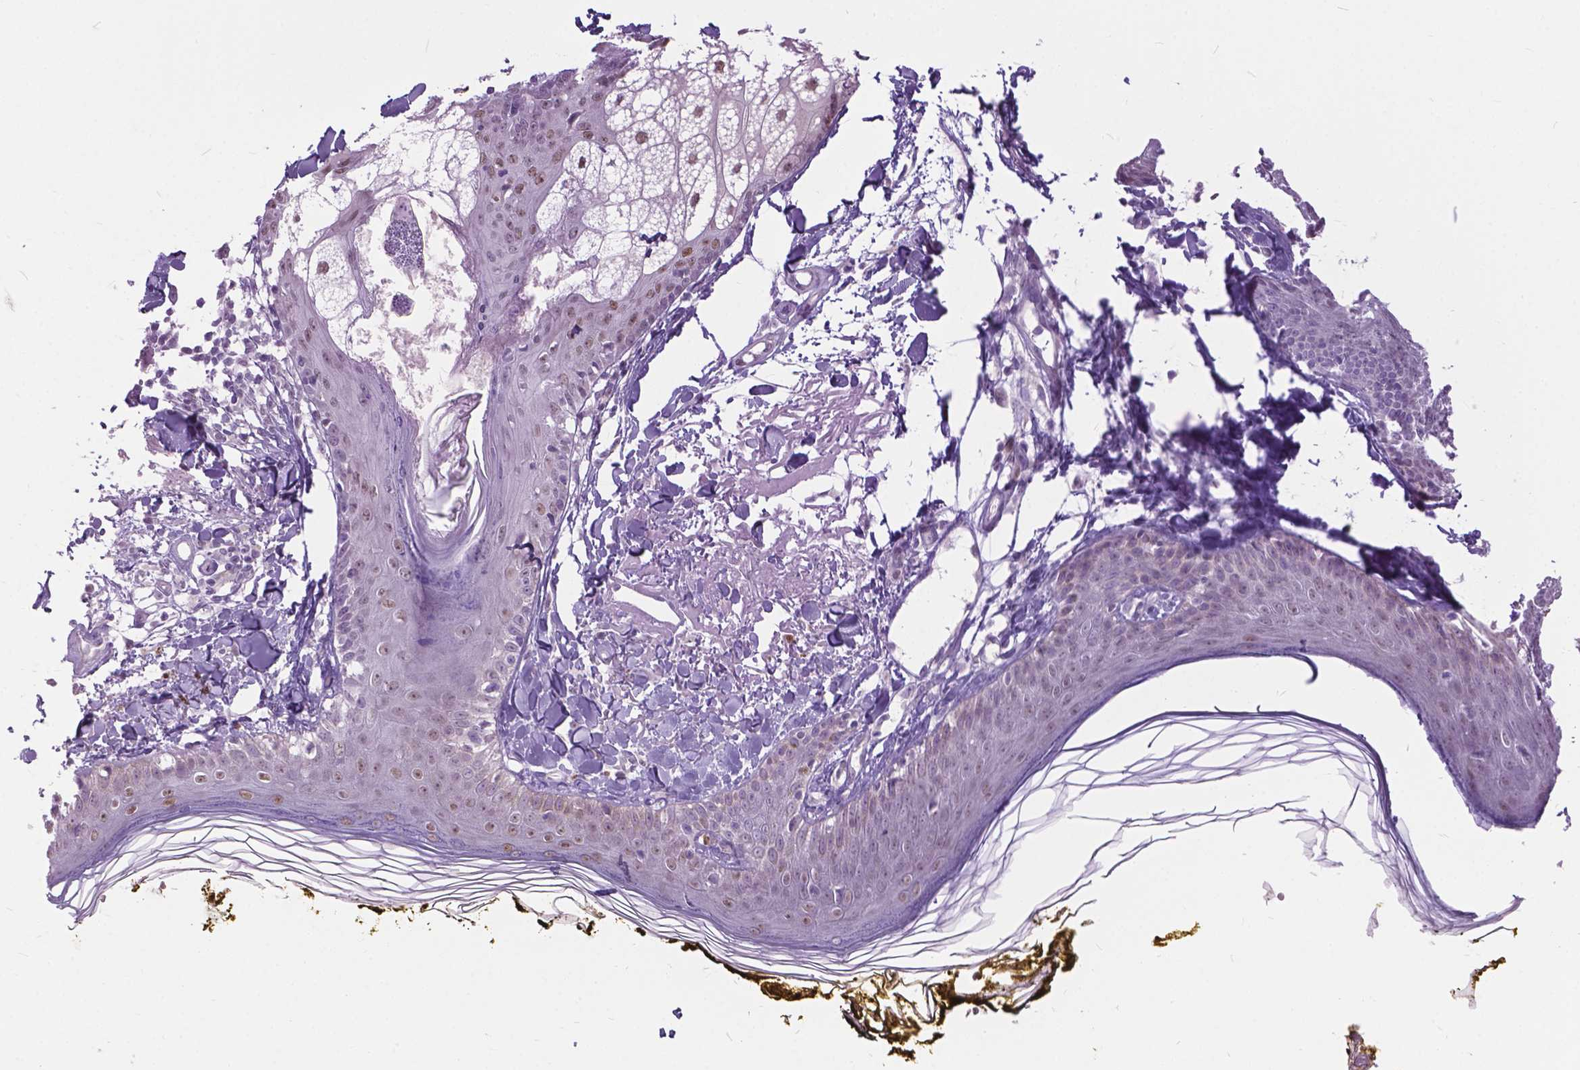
{"staining": {"intensity": "negative", "quantity": "none", "location": "none"}, "tissue": "skin", "cell_type": "Fibroblasts", "image_type": "normal", "snomed": [{"axis": "morphology", "description": "Normal tissue, NOS"}, {"axis": "topography", "description": "Skin"}], "caption": "The photomicrograph displays no staining of fibroblasts in unremarkable skin. (IHC, brightfield microscopy, high magnification).", "gene": "APCDD1L", "patient": {"sex": "male", "age": 76}}